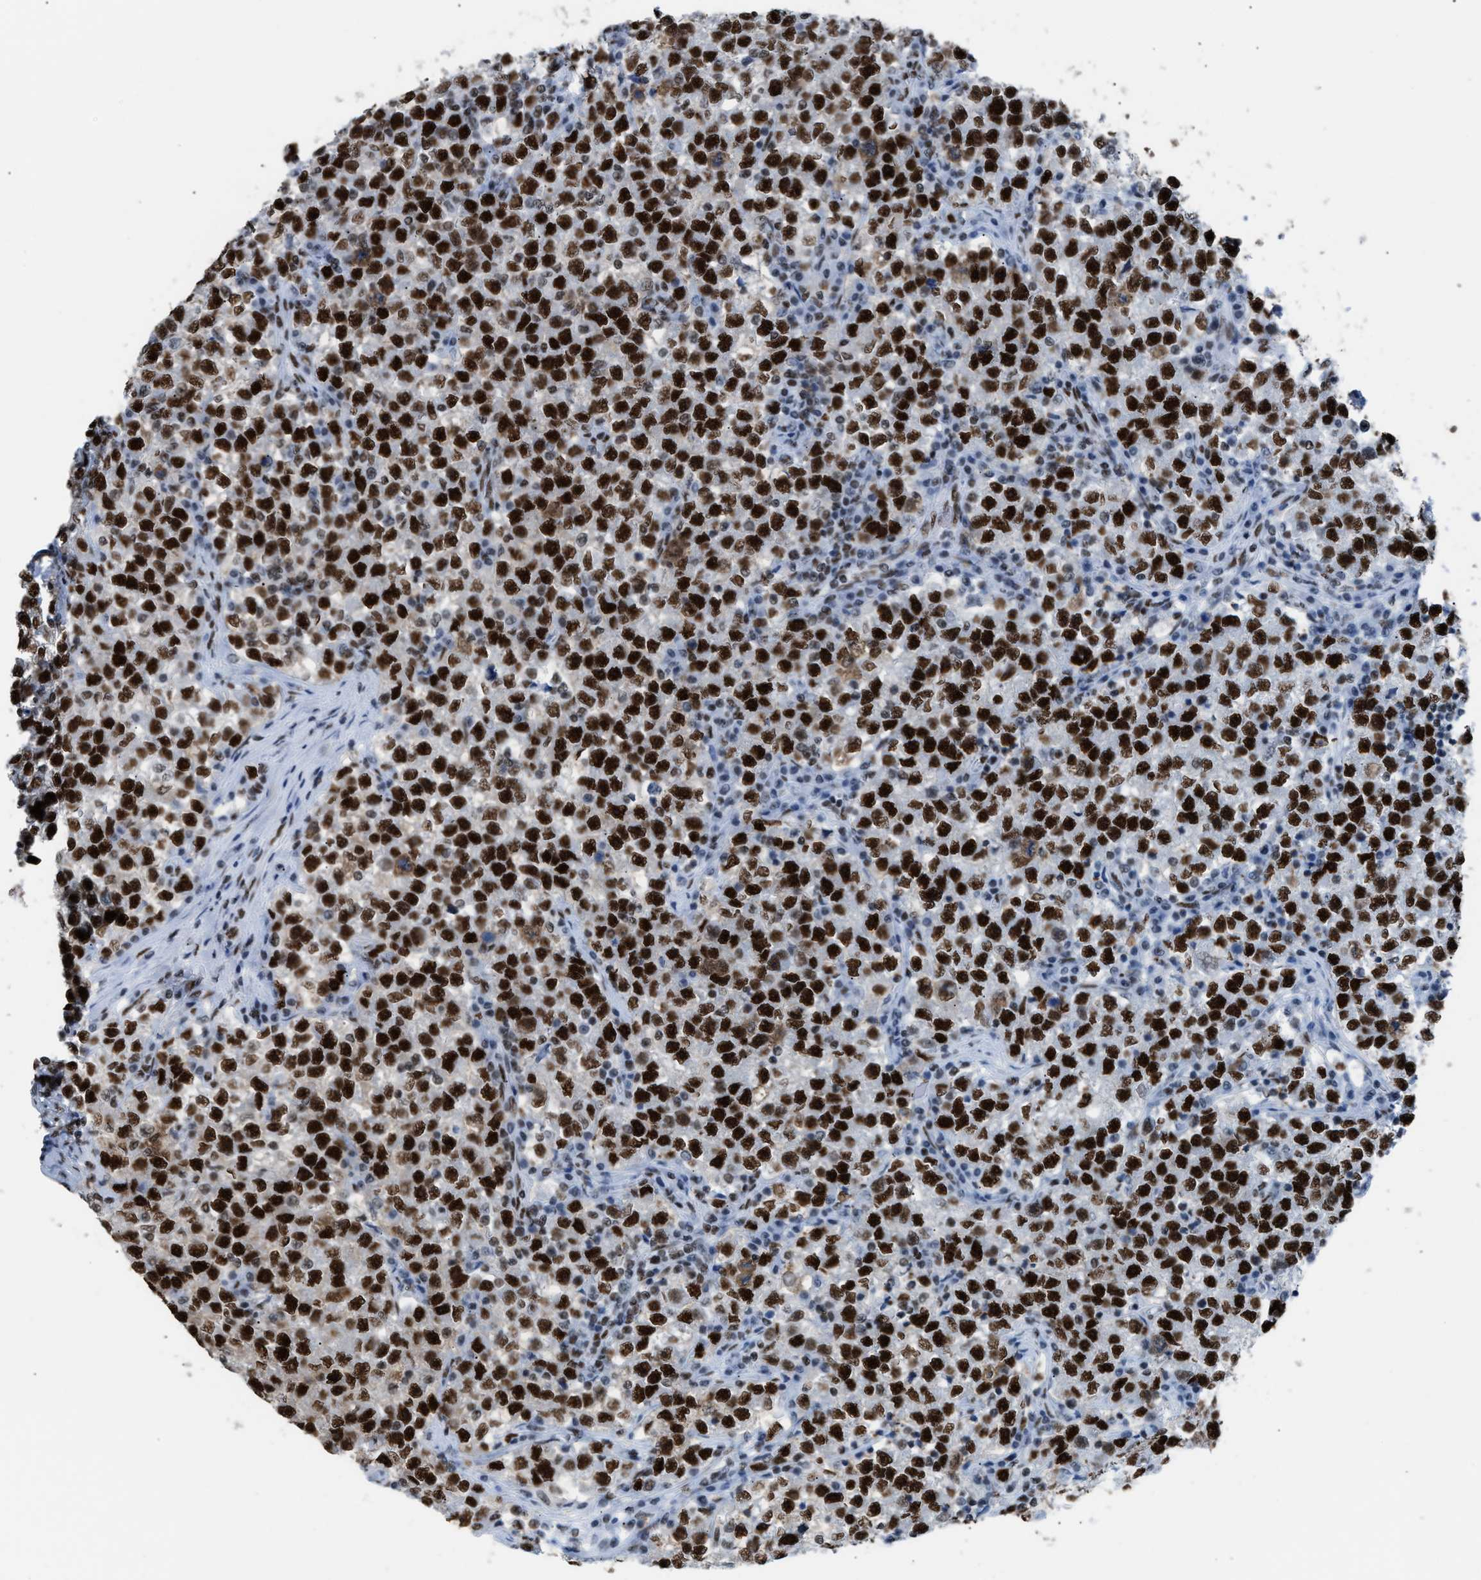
{"staining": {"intensity": "strong", "quantity": ">75%", "location": "nuclear"}, "tissue": "testis cancer", "cell_type": "Tumor cells", "image_type": "cancer", "snomed": [{"axis": "morphology", "description": "Seminoma, NOS"}, {"axis": "topography", "description": "Testis"}], "caption": "Human testis cancer stained for a protein (brown) demonstrates strong nuclear positive expression in approximately >75% of tumor cells.", "gene": "CCAR2", "patient": {"sex": "male", "age": 22}}